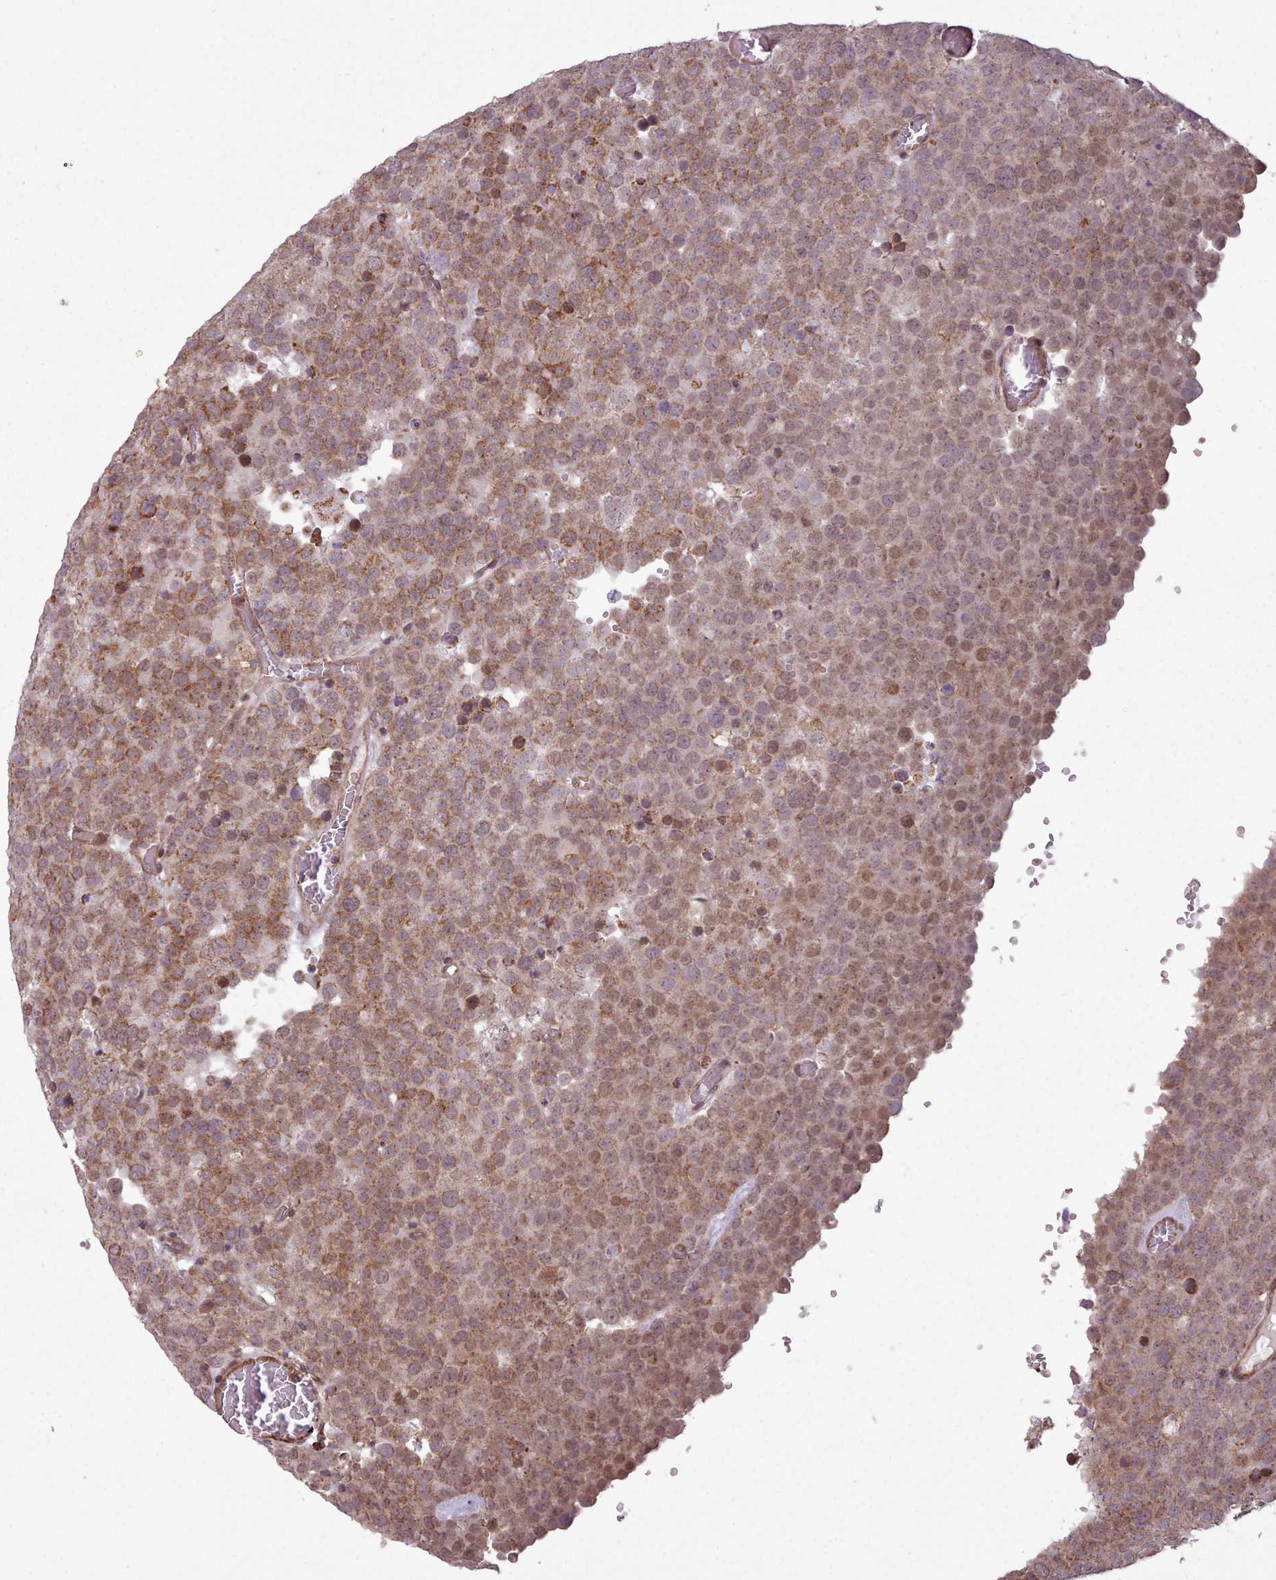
{"staining": {"intensity": "moderate", "quantity": ">75%", "location": "cytoplasmic/membranous"}, "tissue": "testis cancer", "cell_type": "Tumor cells", "image_type": "cancer", "snomed": [{"axis": "morphology", "description": "Normal tissue, NOS"}, {"axis": "morphology", "description": "Seminoma, NOS"}, {"axis": "topography", "description": "Testis"}], "caption": "Immunohistochemistry histopathology image of human testis cancer (seminoma) stained for a protein (brown), which demonstrates medium levels of moderate cytoplasmic/membranous staining in about >75% of tumor cells.", "gene": "ZMYM4", "patient": {"sex": "male", "age": 71}}